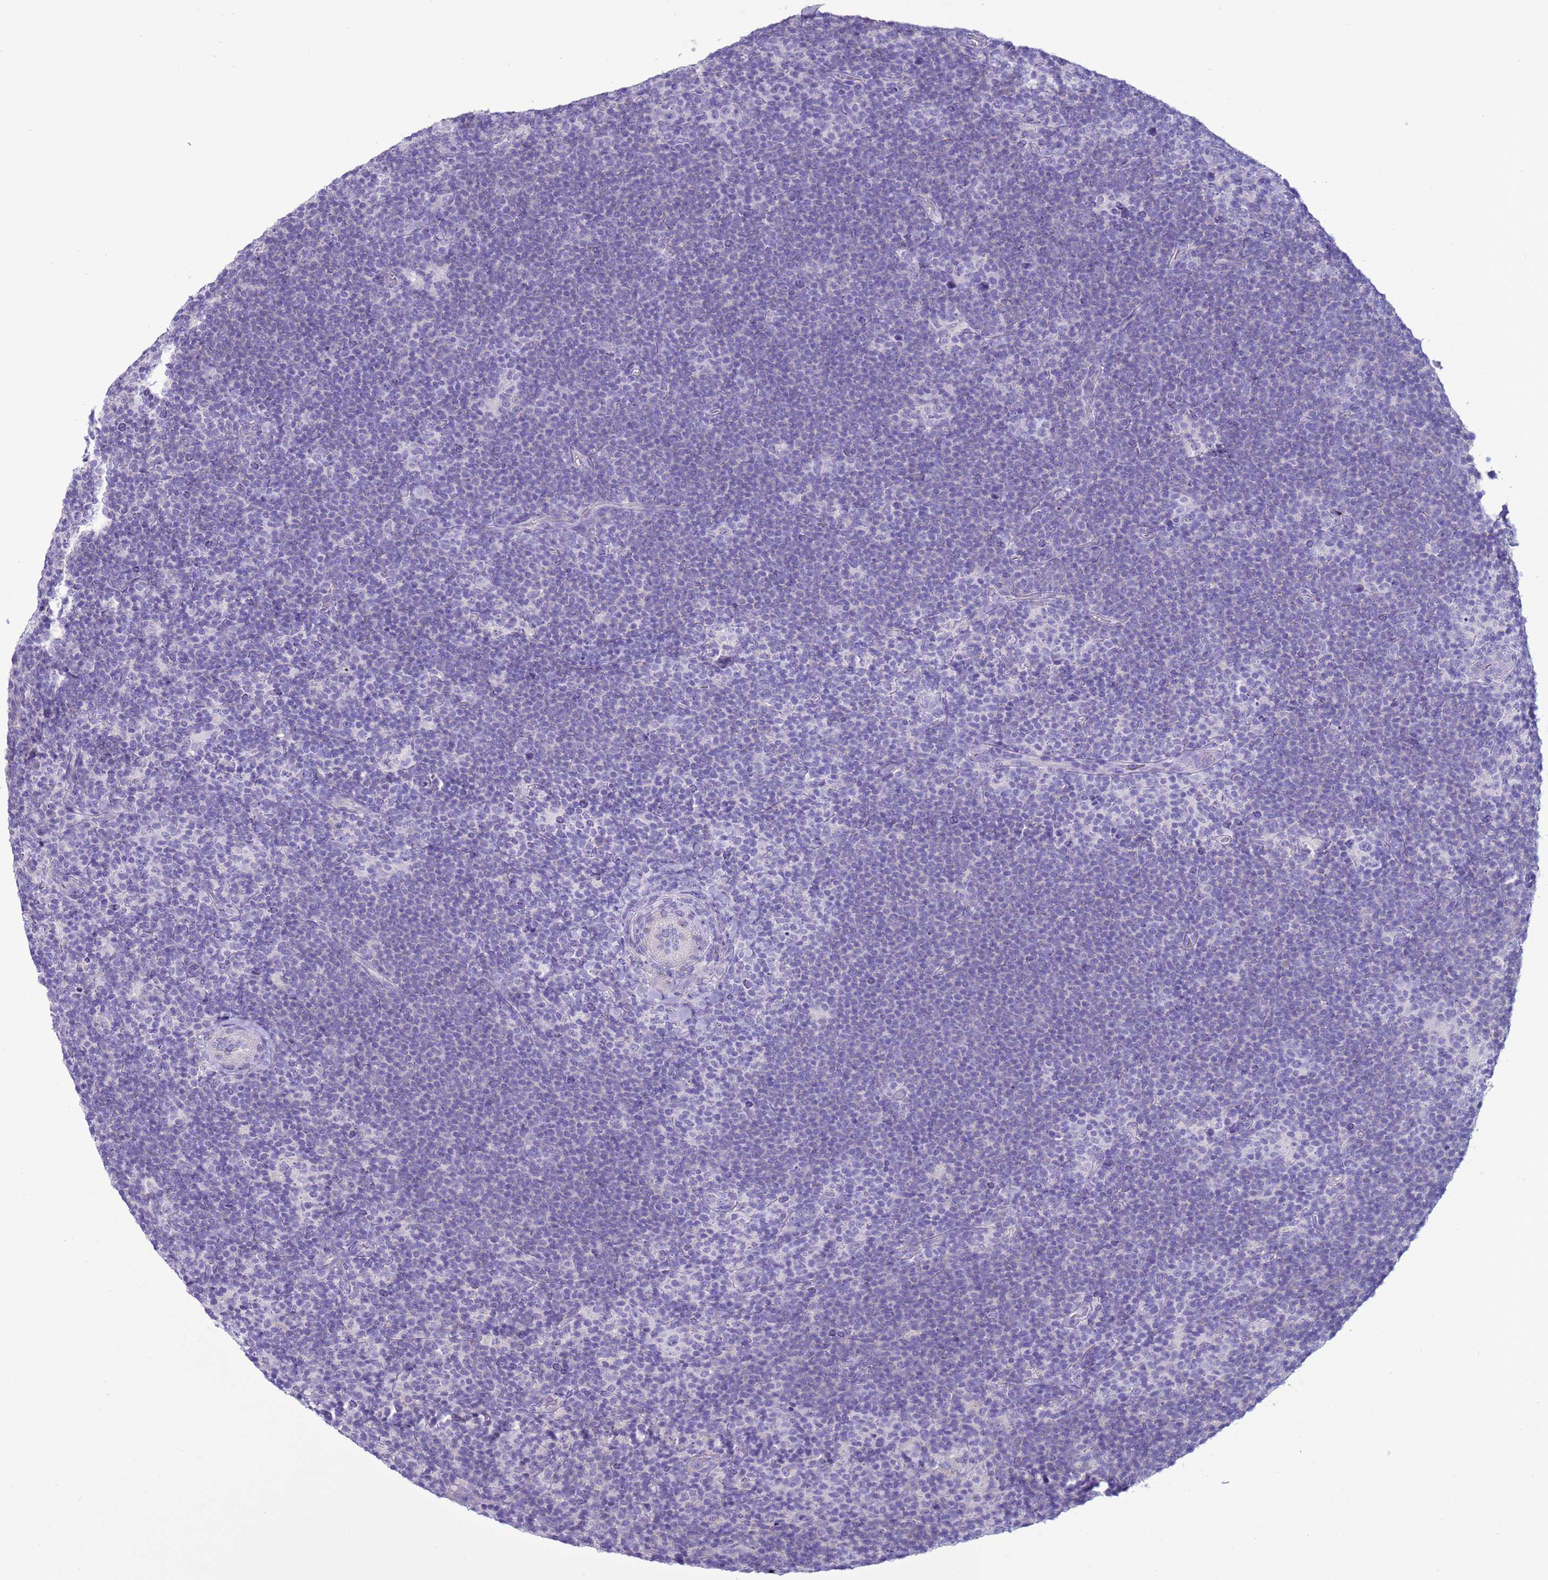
{"staining": {"intensity": "negative", "quantity": "none", "location": "none"}, "tissue": "lymphoma", "cell_type": "Tumor cells", "image_type": "cancer", "snomed": [{"axis": "morphology", "description": "Hodgkin's disease, NOS"}, {"axis": "topography", "description": "Lymph node"}], "caption": "DAB immunohistochemical staining of lymphoma exhibits no significant expression in tumor cells. (Immunohistochemistry, brightfield microscopy, high magnification).", "gene": "CST4", "patient": {"sex": "female", "age": 57}}